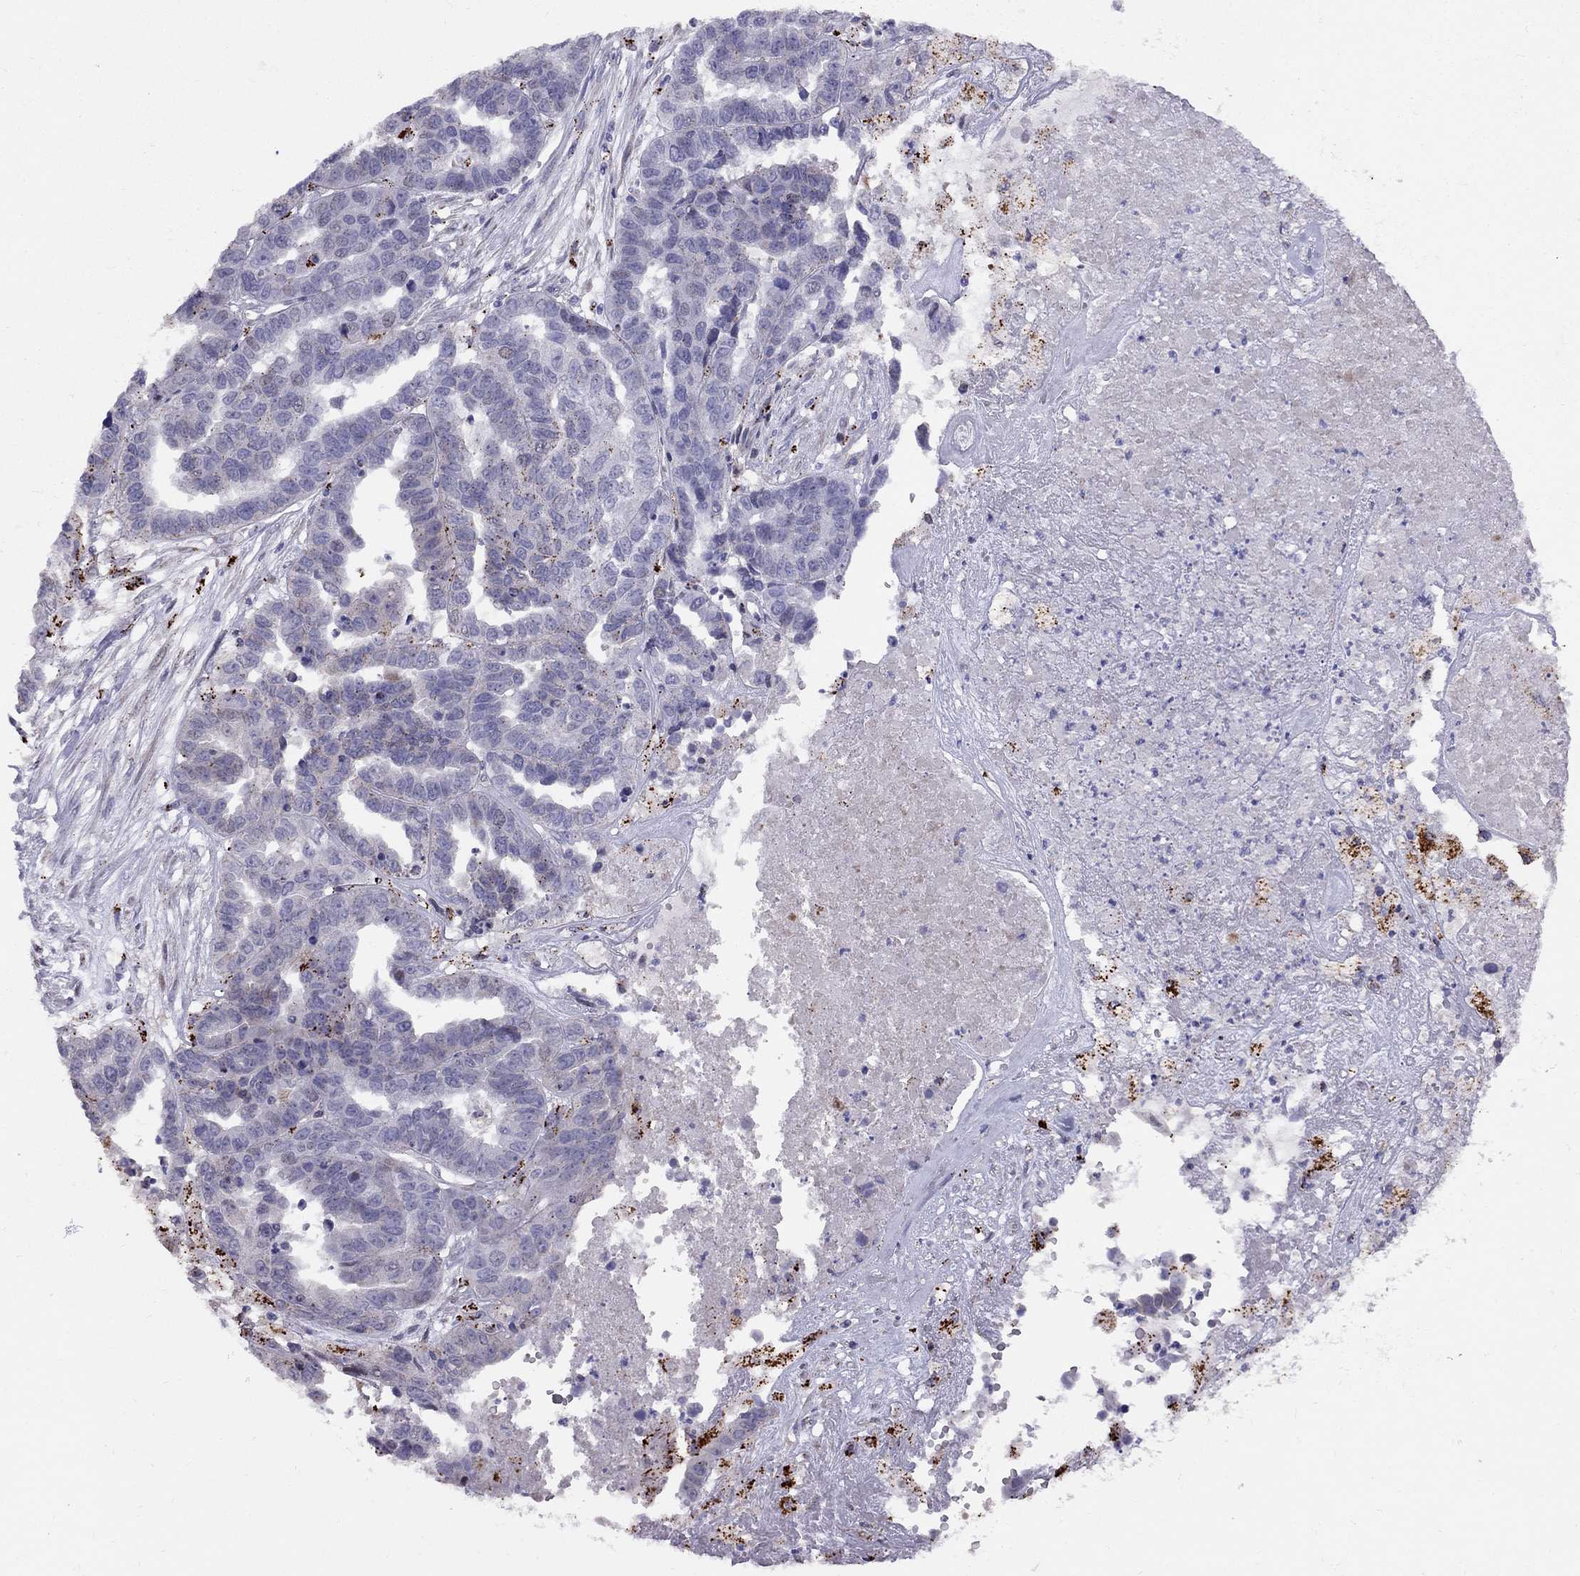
{"staining": {"intensity": "negative", "quantity": "none", "location": "none"}, "tissue": "ovarian cancer", "cell_type": "Tumor cells", "image_type": "cancer", "snomed": [{"axis": "morphology", "description": "Cystadenocarcinoma, serous, NOS"}, {"axis": "topography", "description": "Ovary"}], "caption": "Tumor cells are negative for brown protein staining in ovarian cancer.", "gene": "MAGEB4", "patient": {"sex": "female", "age": 87}}